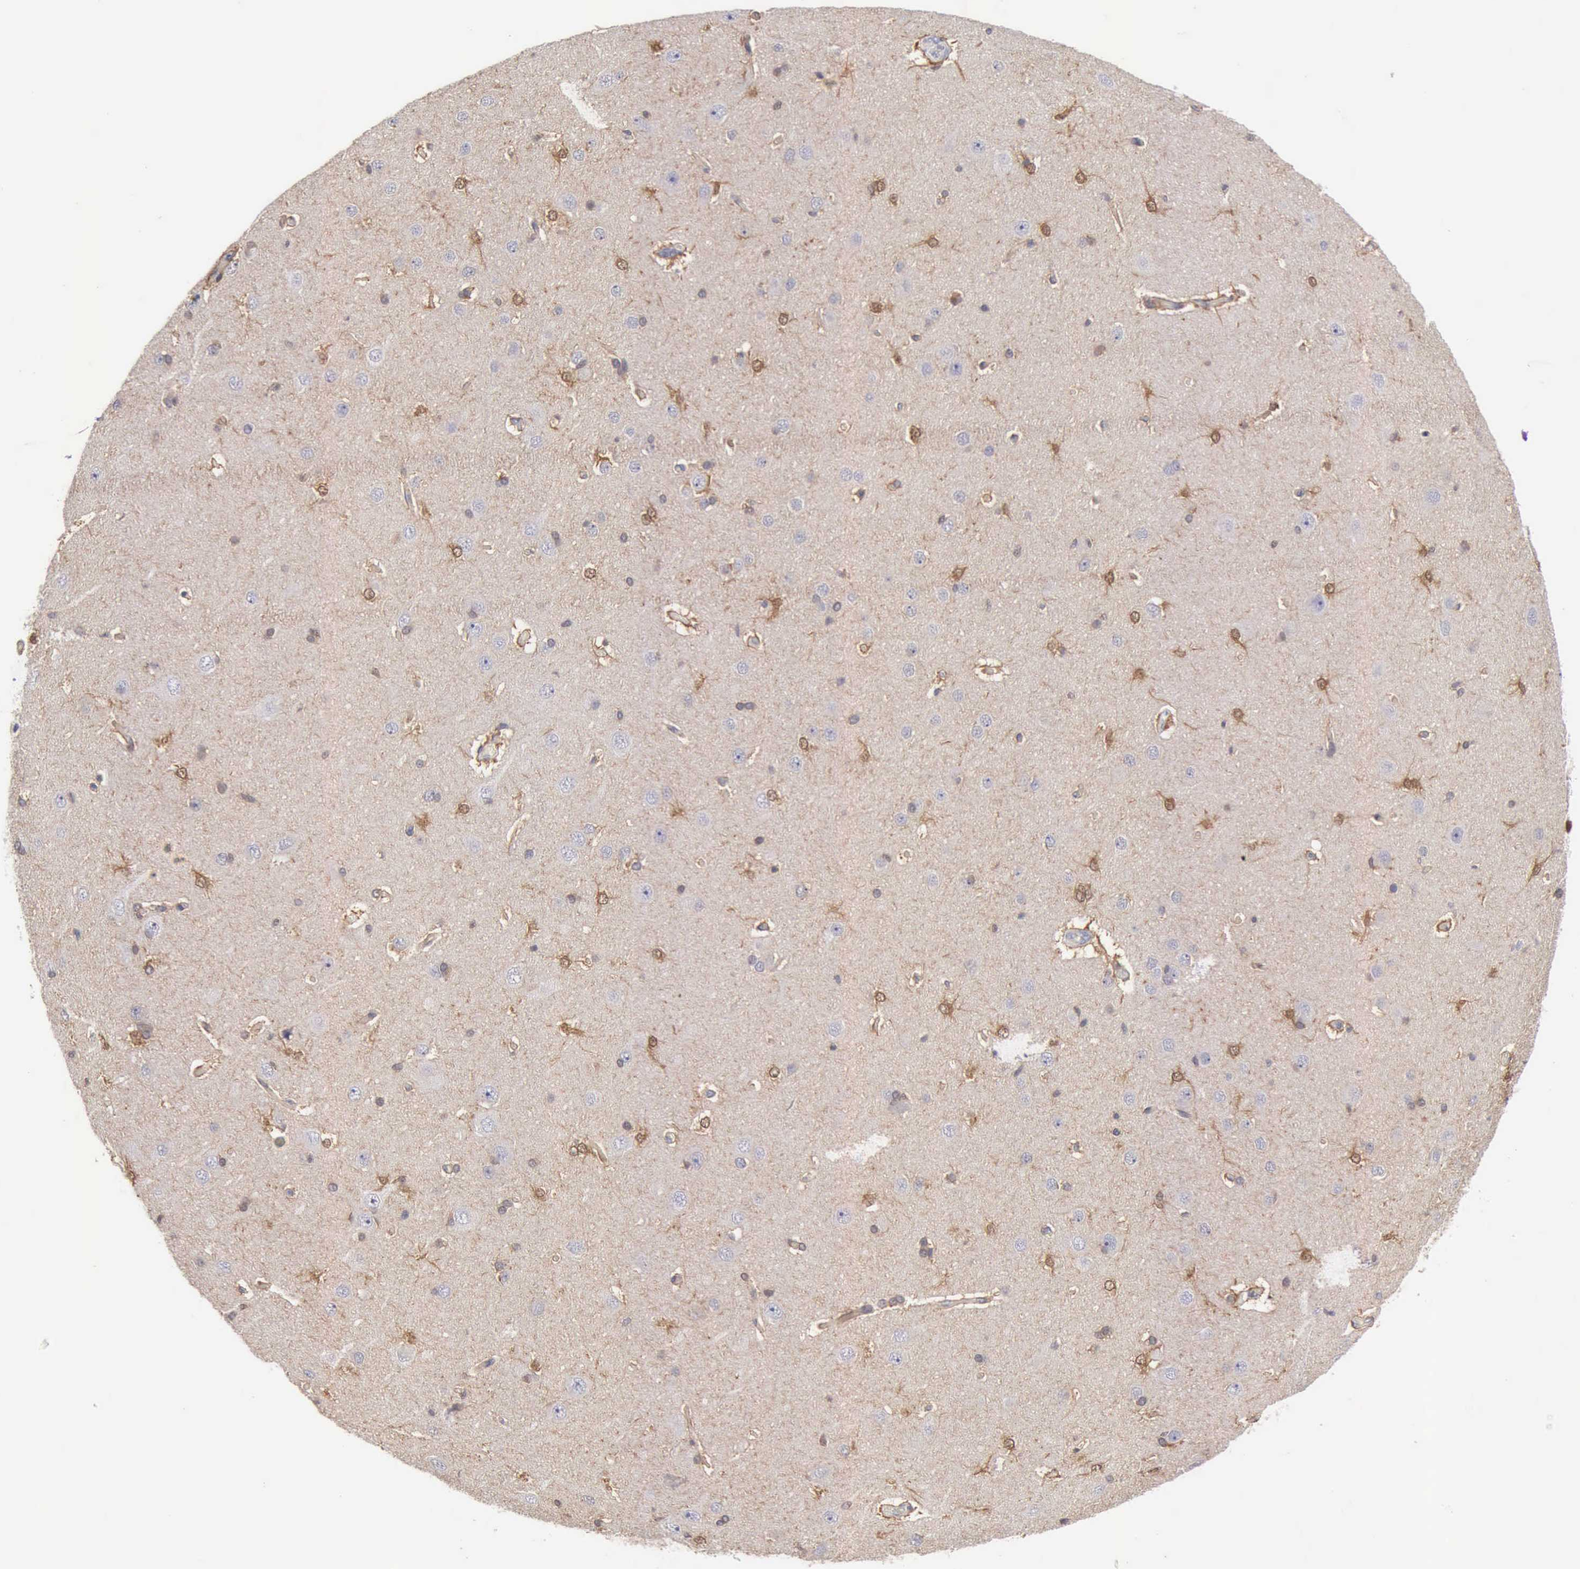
{"staining": {"intensity": "weak", "quantity": "25%-75%", "location": "cytoplasmic/membranous"}, "tissue": "cerebral cortex", "cell_type": "Endothelial cells", "image_type": "normal", "snomed": [{"axis": "morphology", "description": "Normal tissue, NOS"}, {"axis": "topography", "description": "Cerebral cortex"}], "caption": "Cerebral cortex stained for a protein exhibits weak cytoplasmic/membranous positivity in endothelial cells. The protein is shown in brown color, while the nuclei are stained blue.", "gene": "PTGR2", "patient": {"sex": "female", "age": 45}}